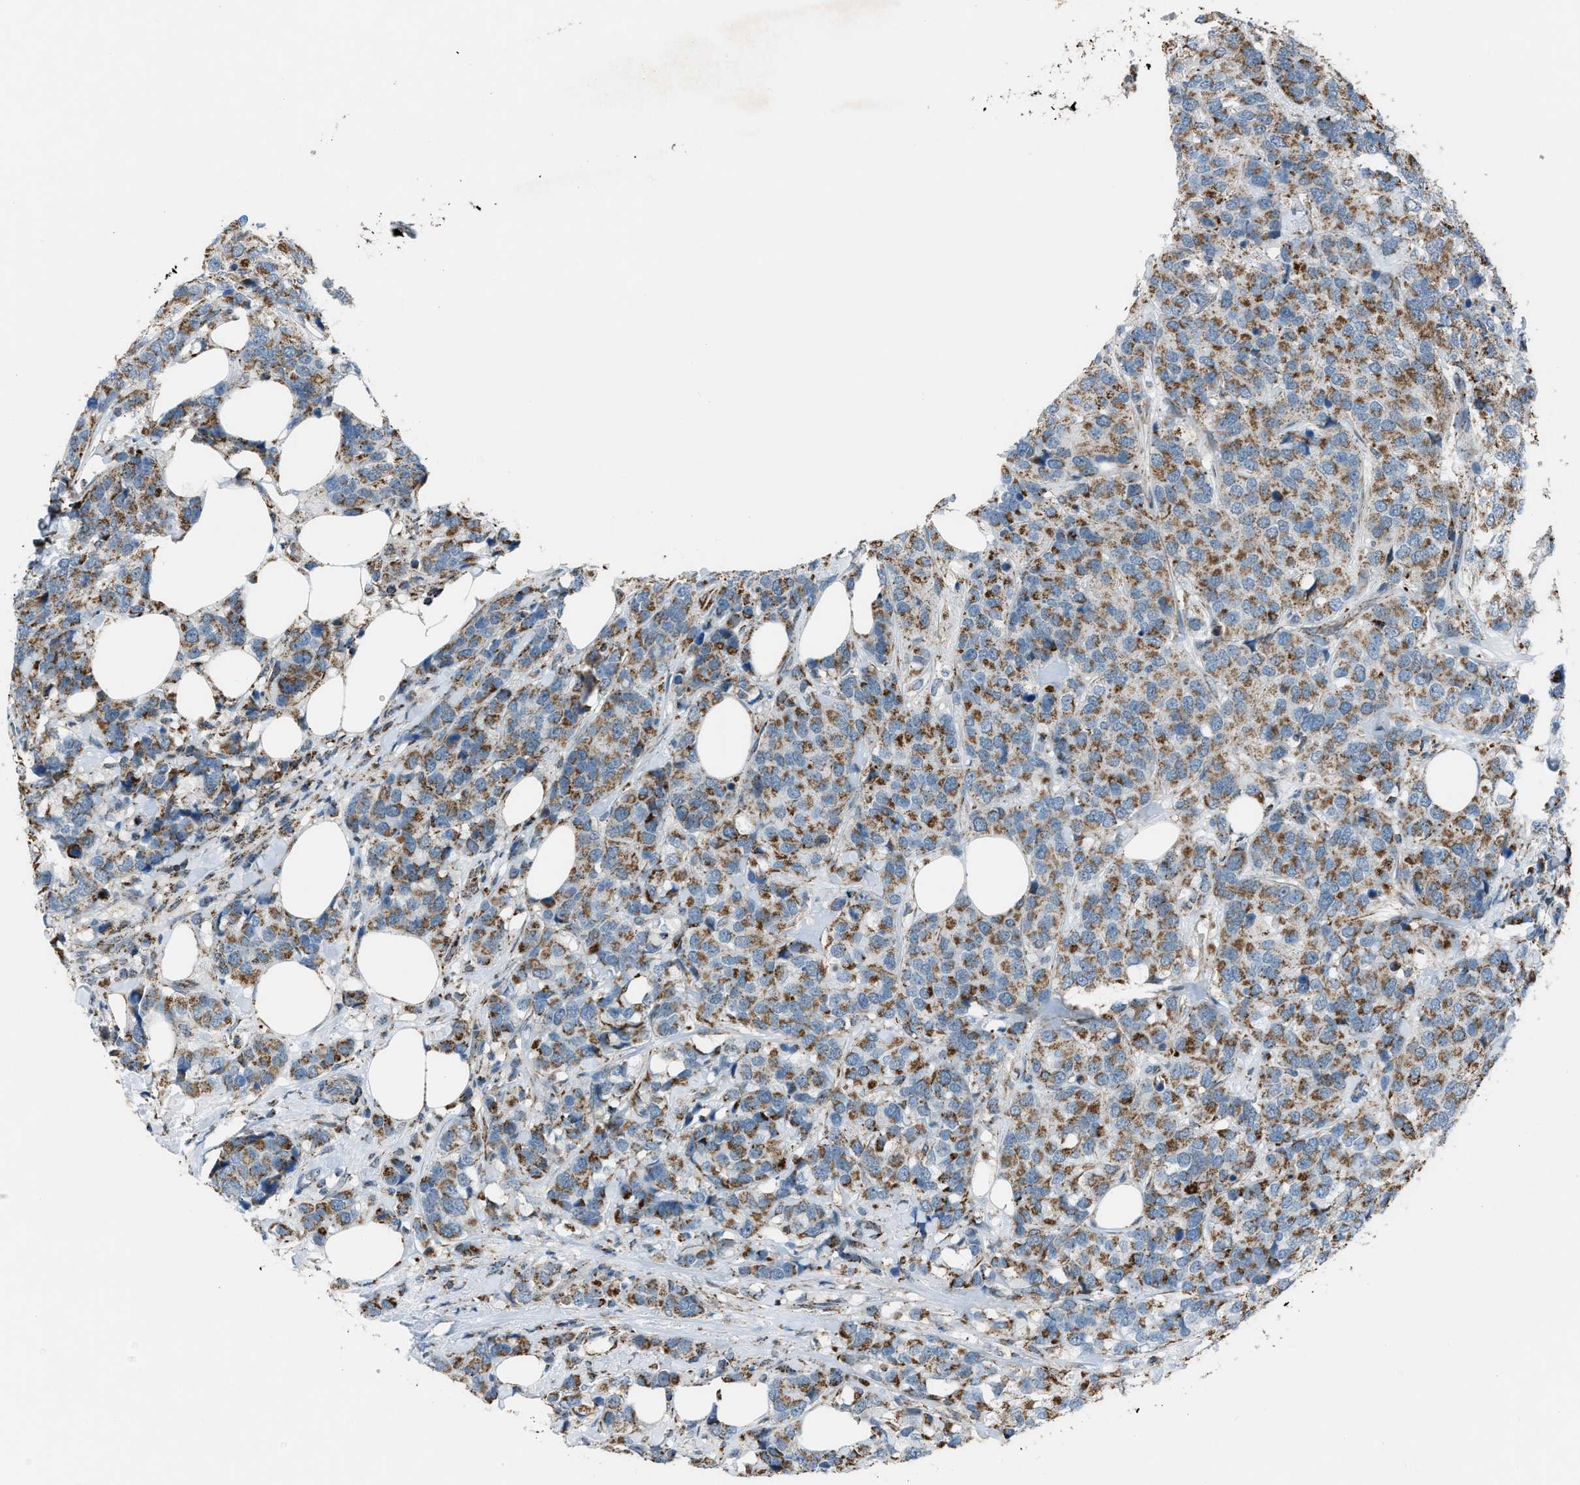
{"staining": {"intensity": "moderate", "quantity": ">75%", "location": "cytoplasmic/membranous"}, "tissue": "breast cancer", "cell_type": "Tumor cells", "image_type": "cancer", "snomed": [{"axis": "morphology", "description": "Lobular carcinoma"}, {"axis": "topography", "description": "Breast"}], "caption": "Approximately >75% of tumor cells in human breast cancer exhibit moderate cytoplasmic/membranous protein positivity as visualized by brown immunohistochemical staining.", "gene": "CHN2", "patient": {"sex": "female", "age": 59}}